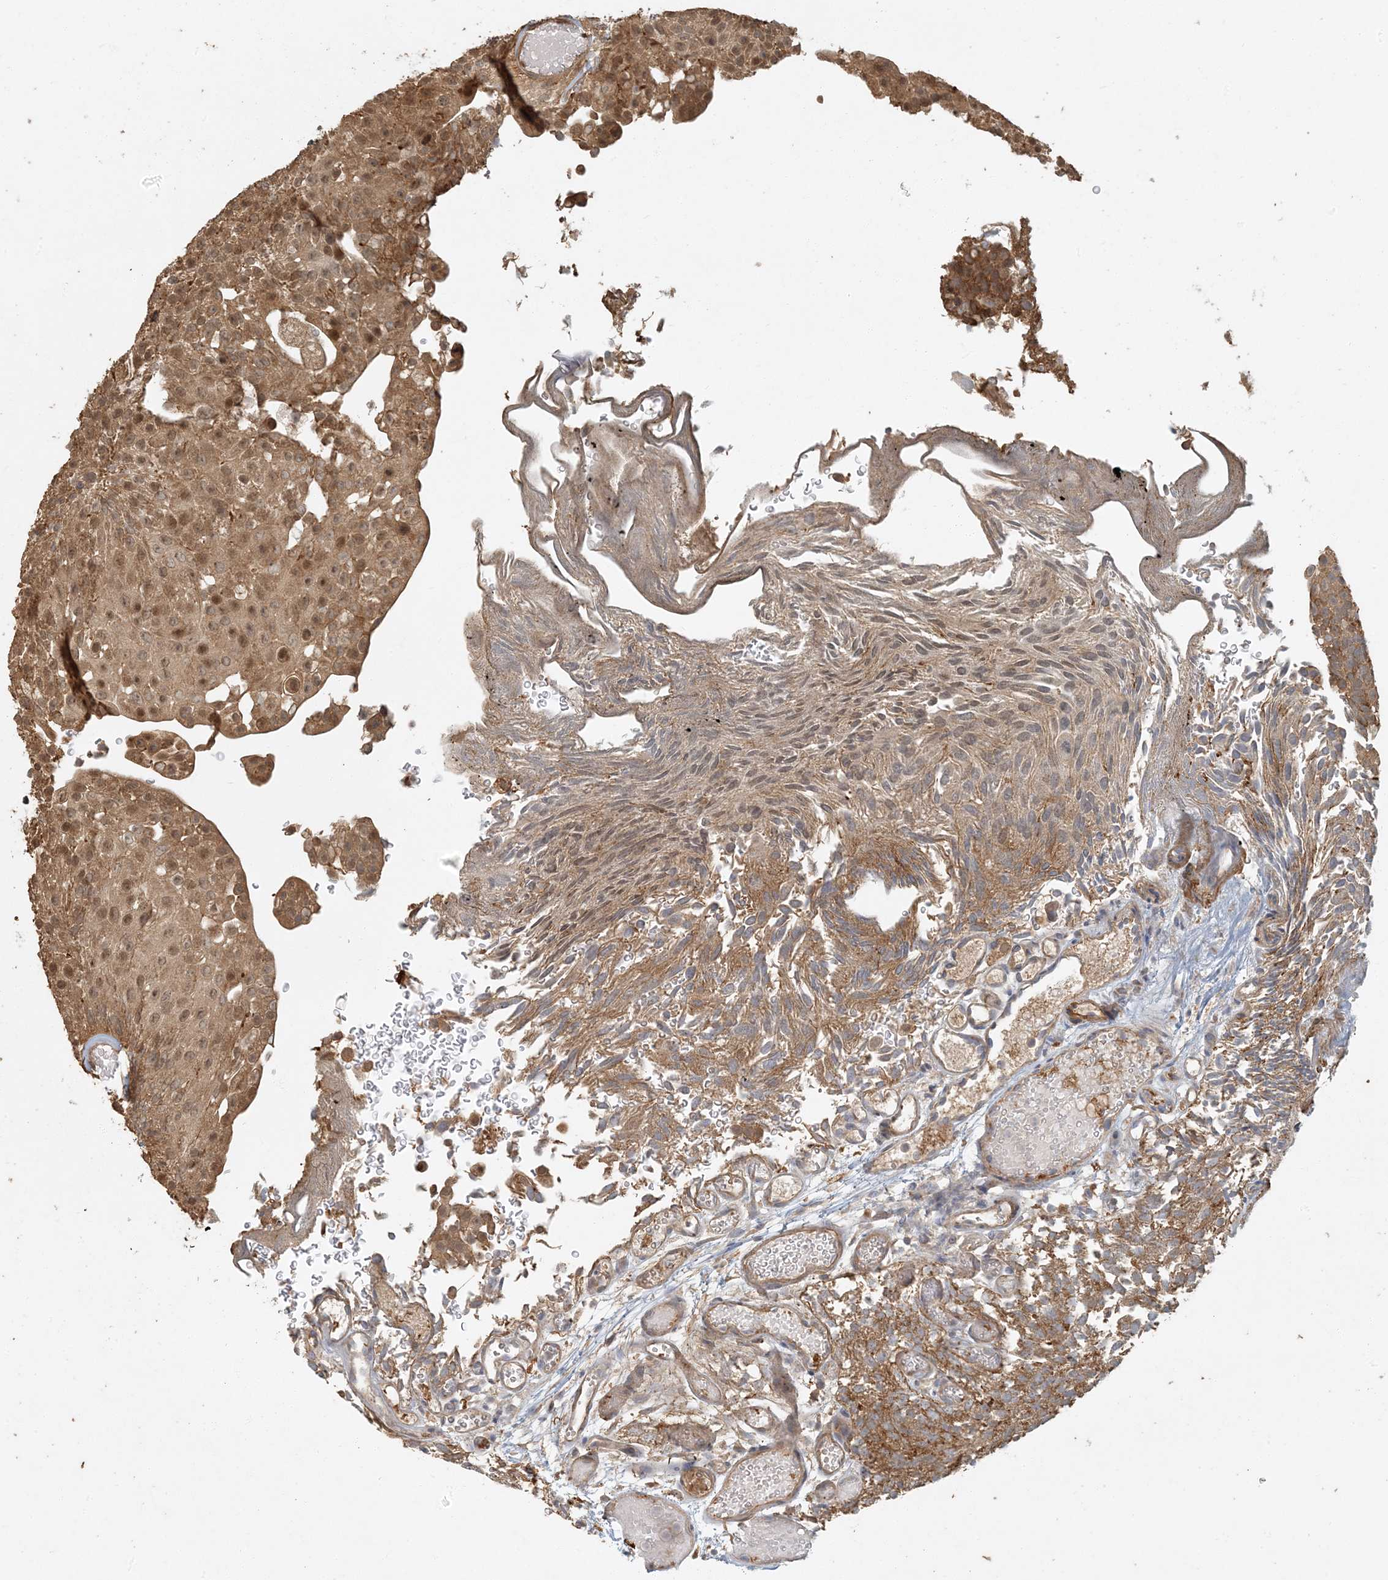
{"staining": {"intensity": "moderate", "quantity": ">75%", "location": "cytoplasmic/membranous,nuclear"}, "tissue": "urothelial cancer", "cell_type": "Tumor cells", "image_type": "cancer", "snomed": [{"axis": "morphology", "description": "Urothelial carcinoma, Low grade"}, {"axis": "topography", "description": "Urinary bladder"}], "caption": "Urothelial cancer stained with immunohistochemistry shows moderate cytoplasmic/membranous and nuclear positivity in approximately >75% of tumor cells. Immunohistochemistry (ihc) stains the protein in brown and the nuclei are stained blue.", "gene": "AK9", "patient": {"sex": "male", "age": 78}}